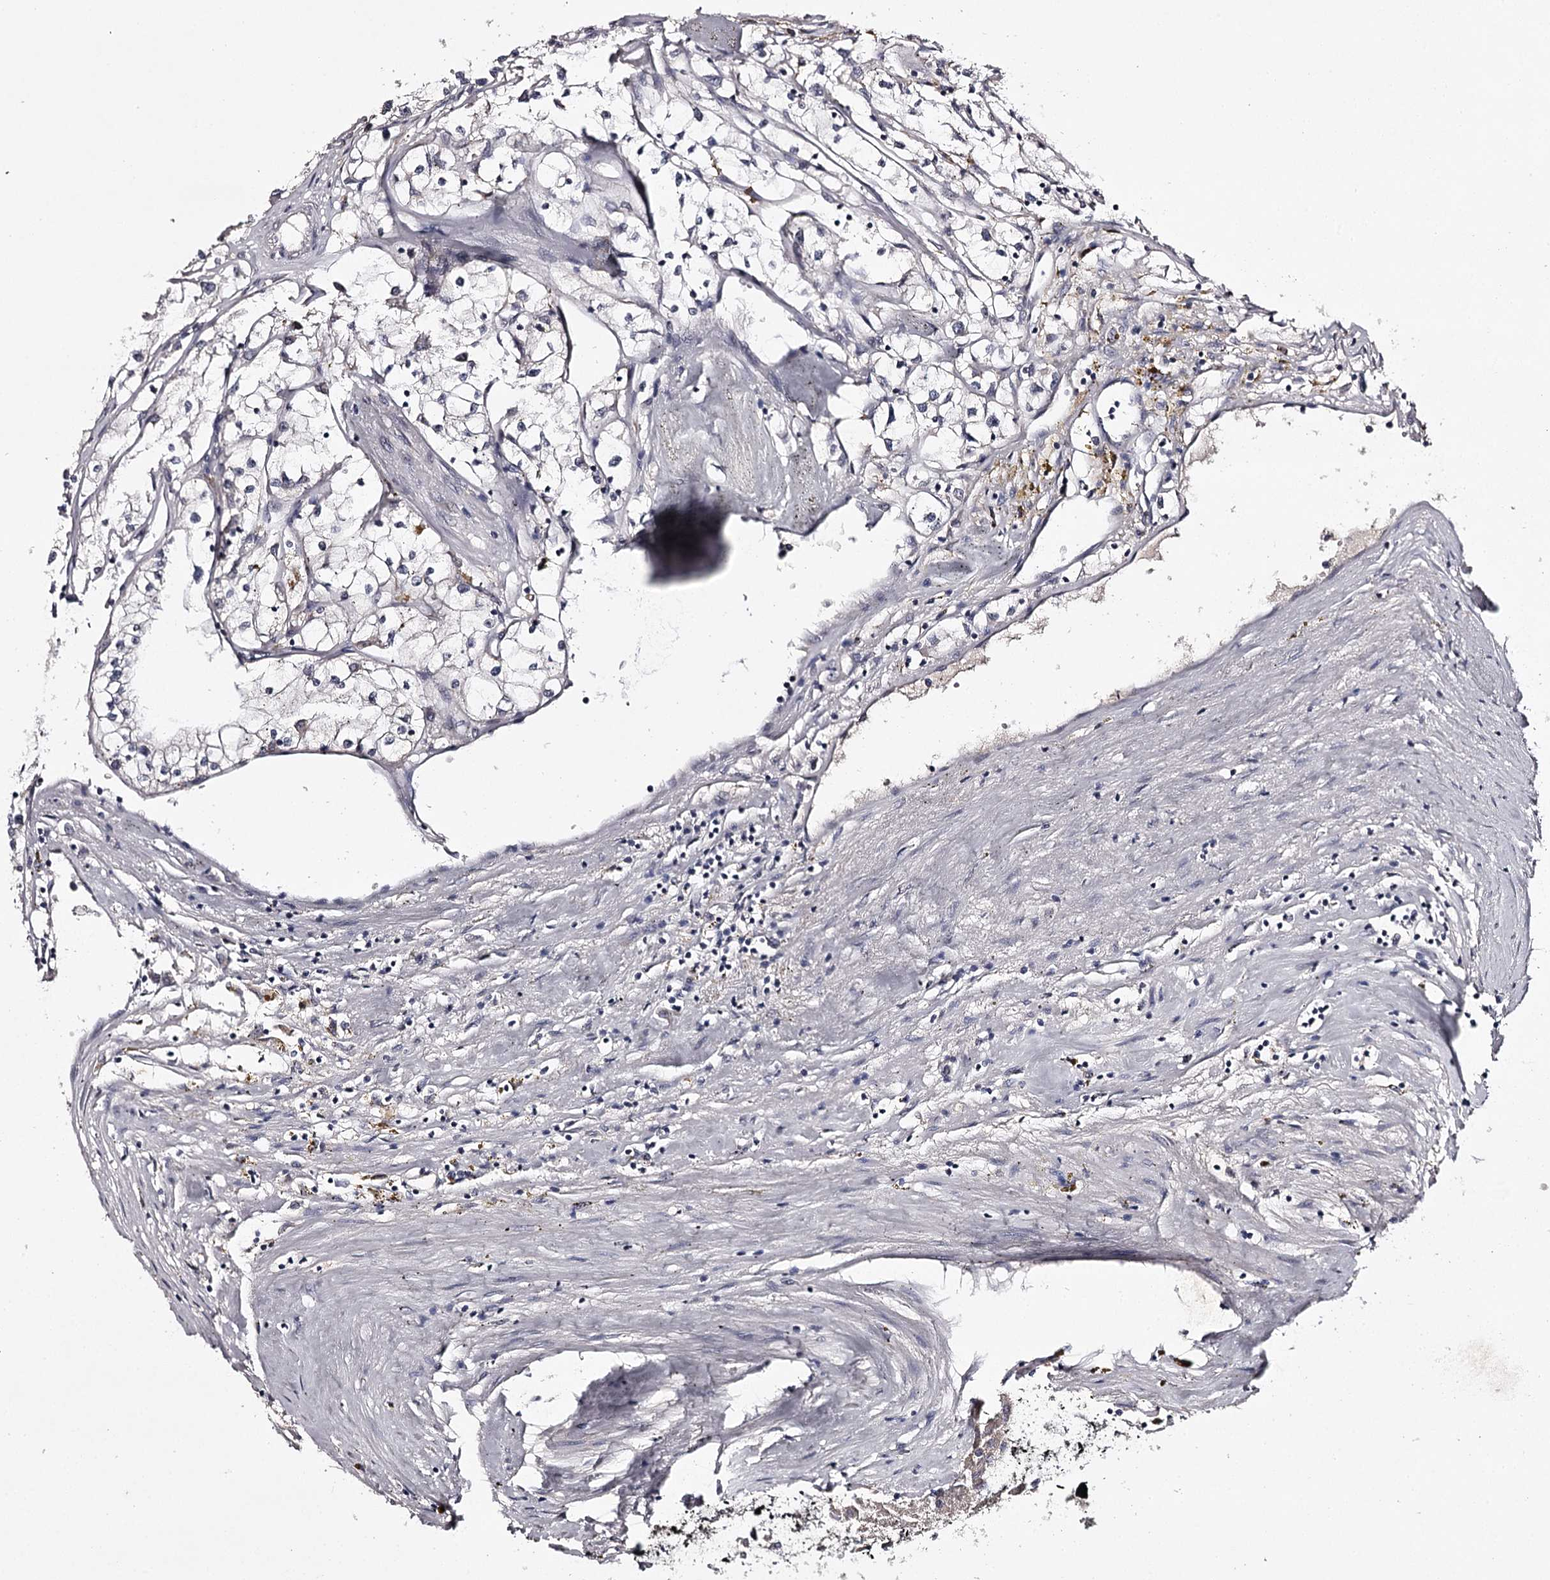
{"staining": {"intensity": "negative", "quantity": "none", "location": "none"}, "tissue": "renal cancer", "cell_type": "Tumor cells", "image_type": "cancer", "snomed": [{"axis": "morphology", "description": "Adenocarcinoma, NOS"}, {"axis": "topography", "description": "Kidney"}], "caption": "Immunohistochemical staining of human renal cancer demonstrates no significant expression in tumor cells.", "gene": "PRM2", "patient": {"sex": "male", "age": 56}}